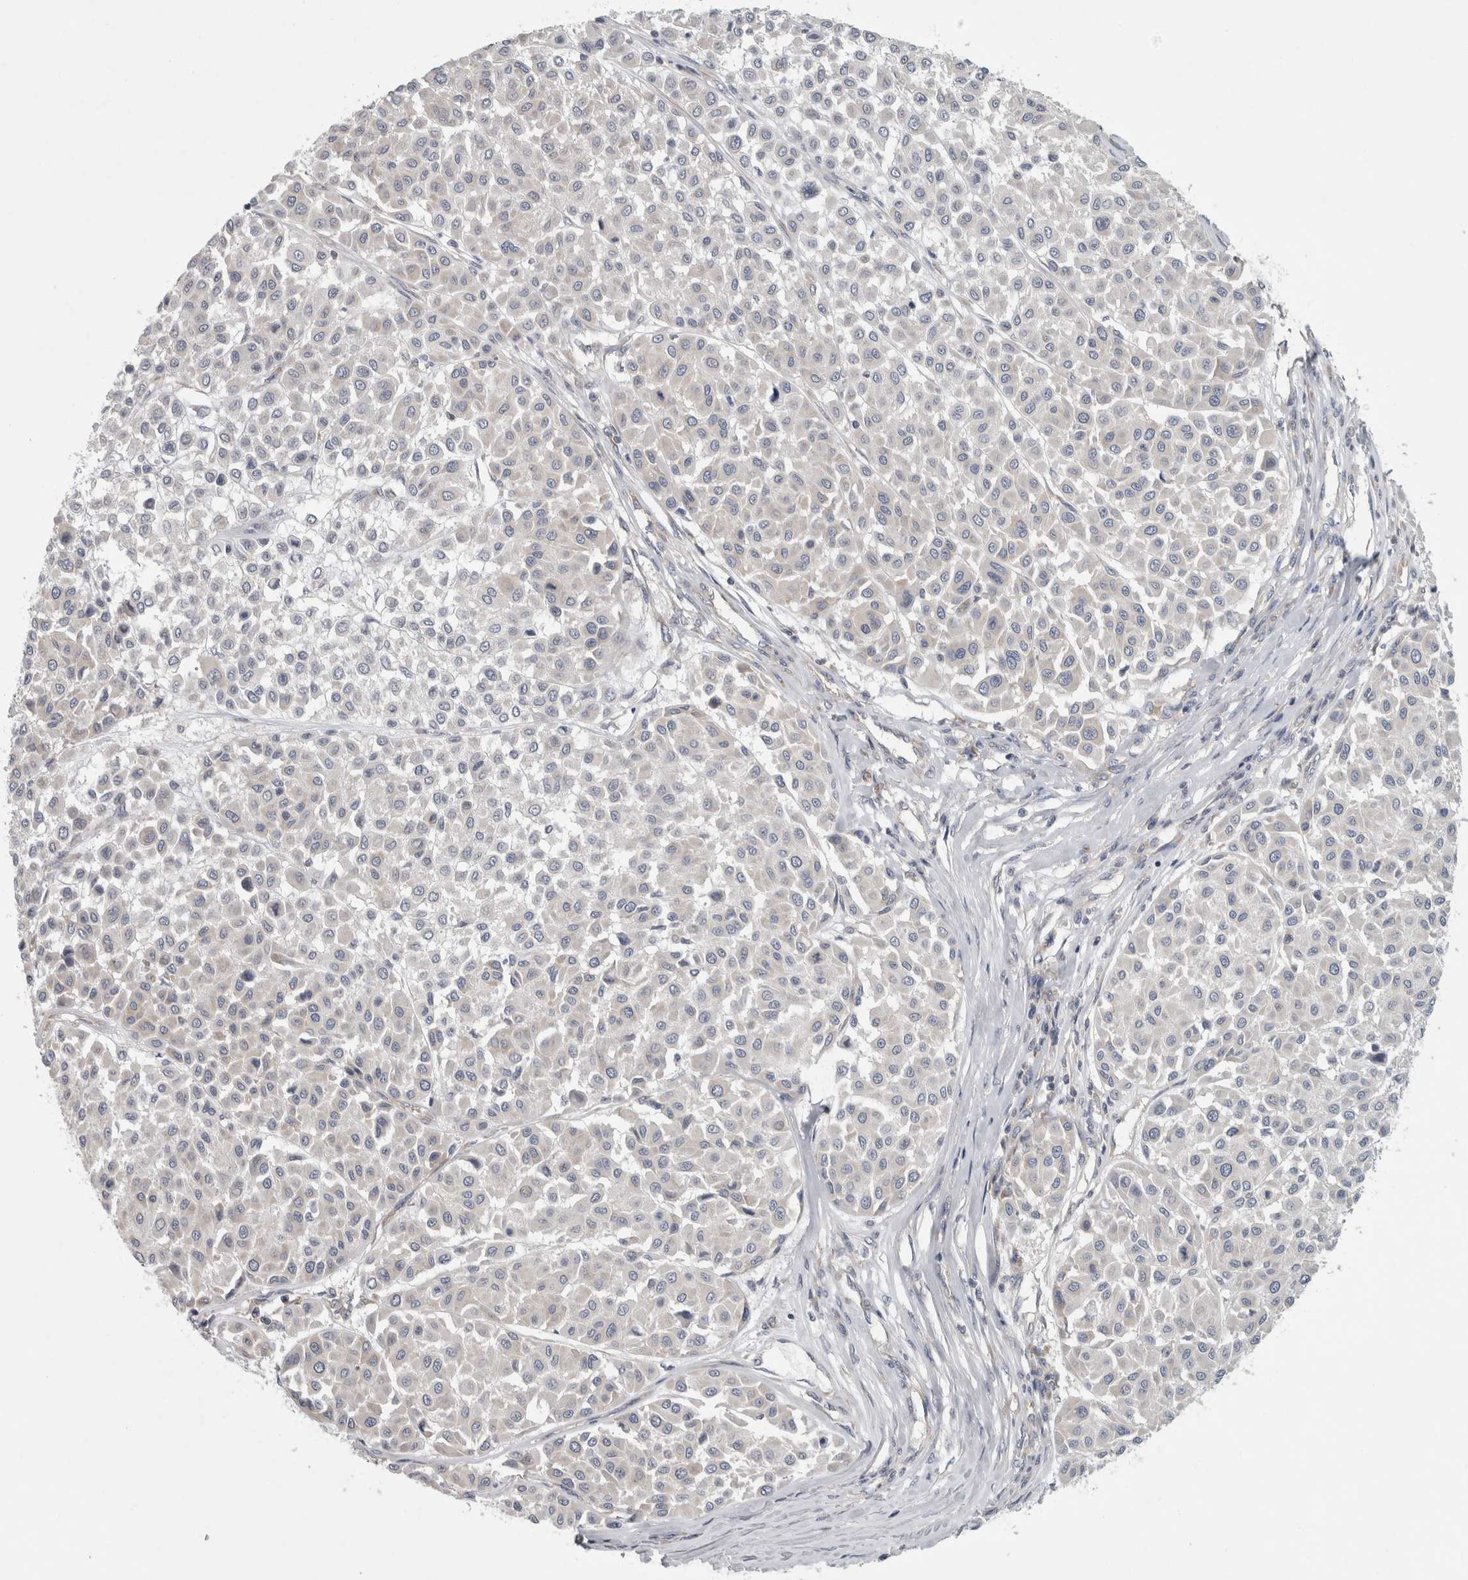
{"staining": {"intensity": "negative", "quantity": "none", "location": "none"}, "tissue": "melanoma", "cell_type": "Tumor cells", "image_type": "cancer", "snomed": [{"axis": "morphology", "description": "Malignant melanoma, Metastatic site"}, {"axis": "topography", "description": "Soft tissue"}], "caption": "This is an IHC micrograph of malignant melanoma (metastatic site). There is no expression in tumor cells.", "gene": "PRRC2C", "patient": {"sex": "male", "age": 41}}